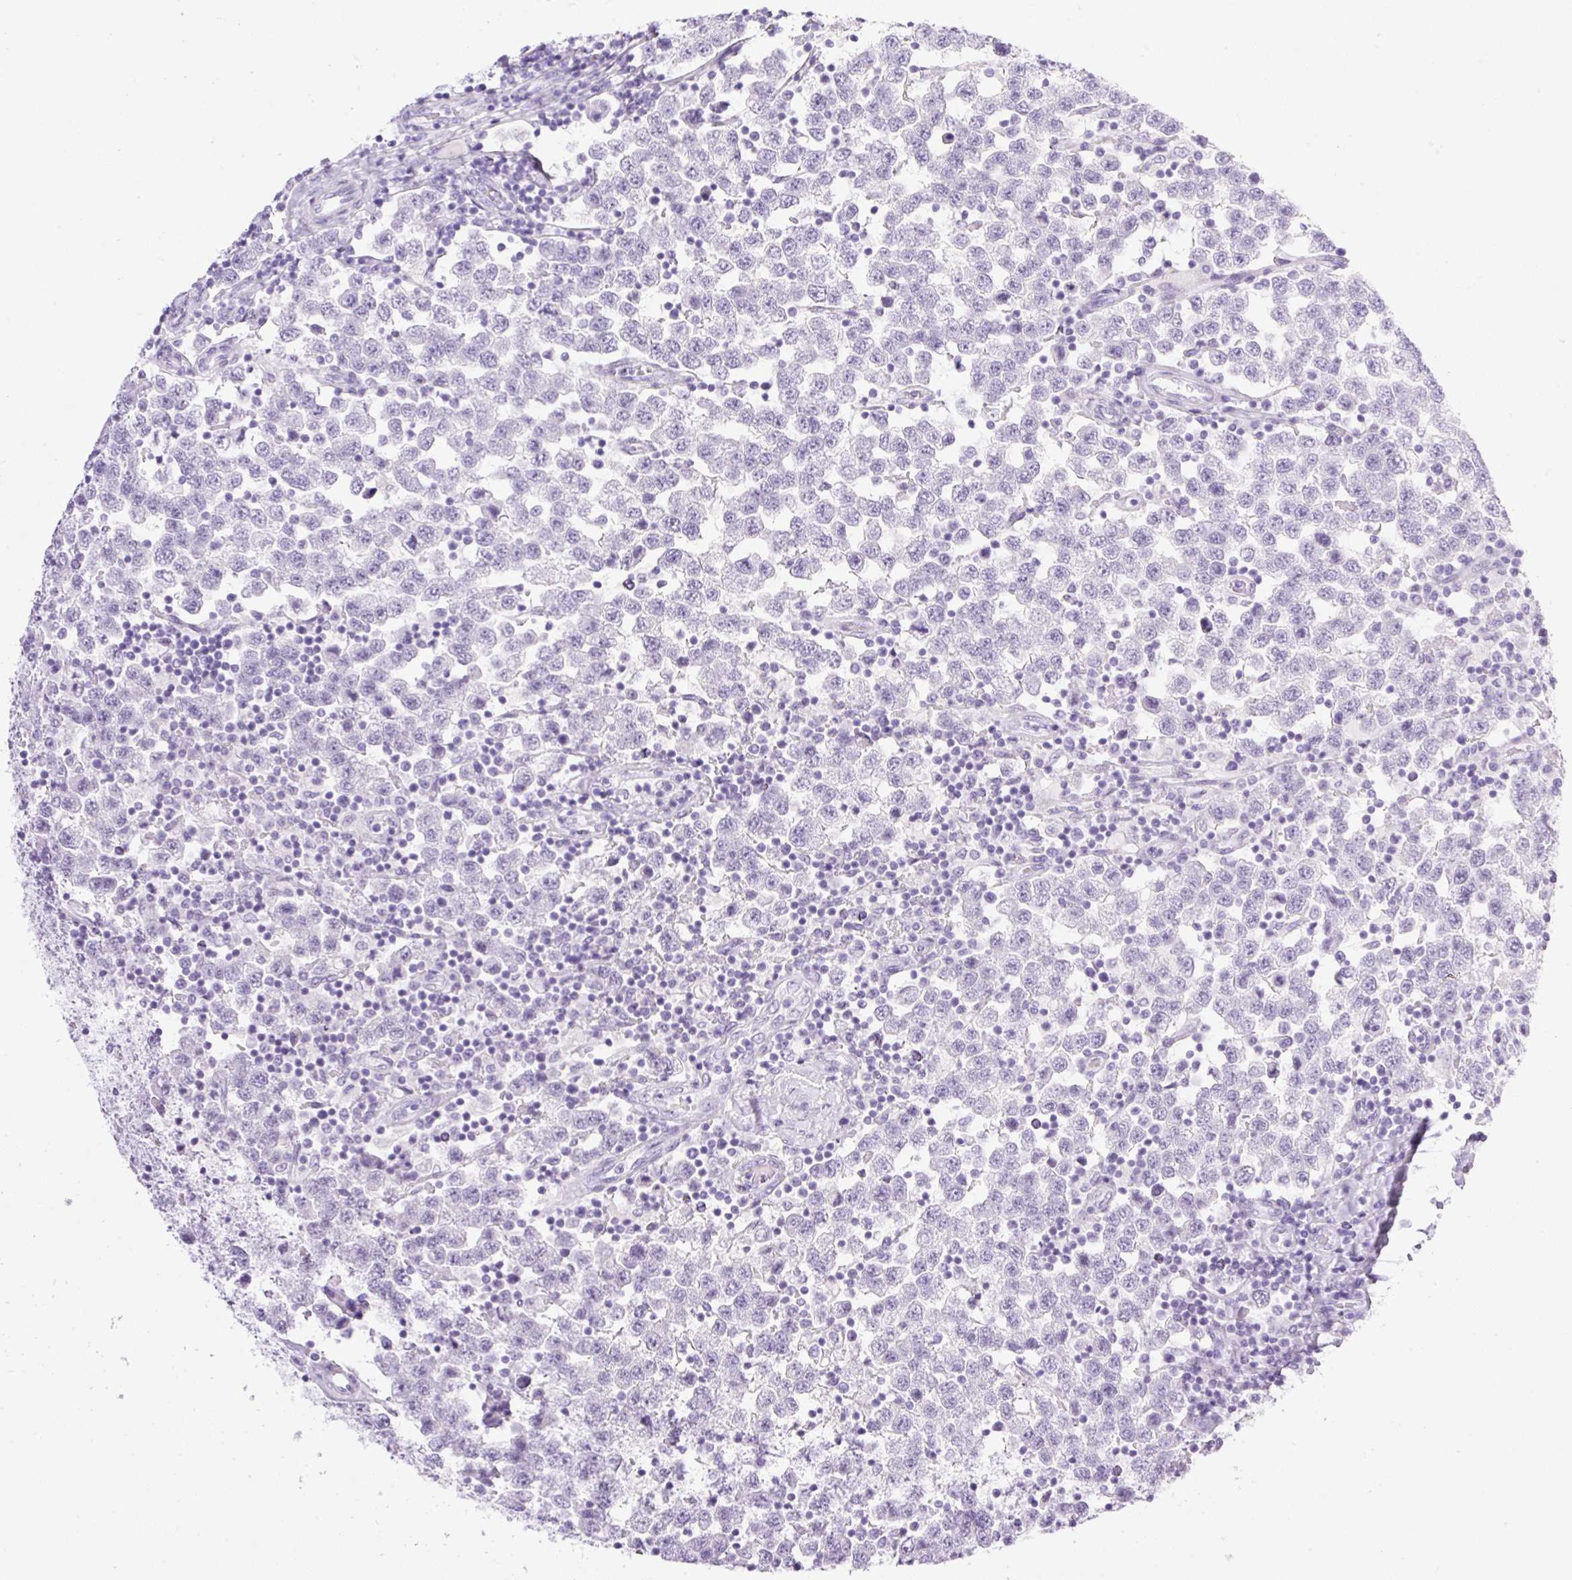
{"staining": {"intensity": "negative", "quantity": "none", "location": "none"}, "tissue": "testis cancer", "cell_type": "Tumor cells", "image_type": "cancer", "snomed": [{"axis": "morphology", "description": "Seminoma, NOS"}, {"axis": "topography", "description": "Testis"}], "caption": "This is an IHC photomicrograph of human testis seminoma. There is no expression in tumor cells.", "gene": "SPRR4", "patient": {"sex": "male", "age": 34}}